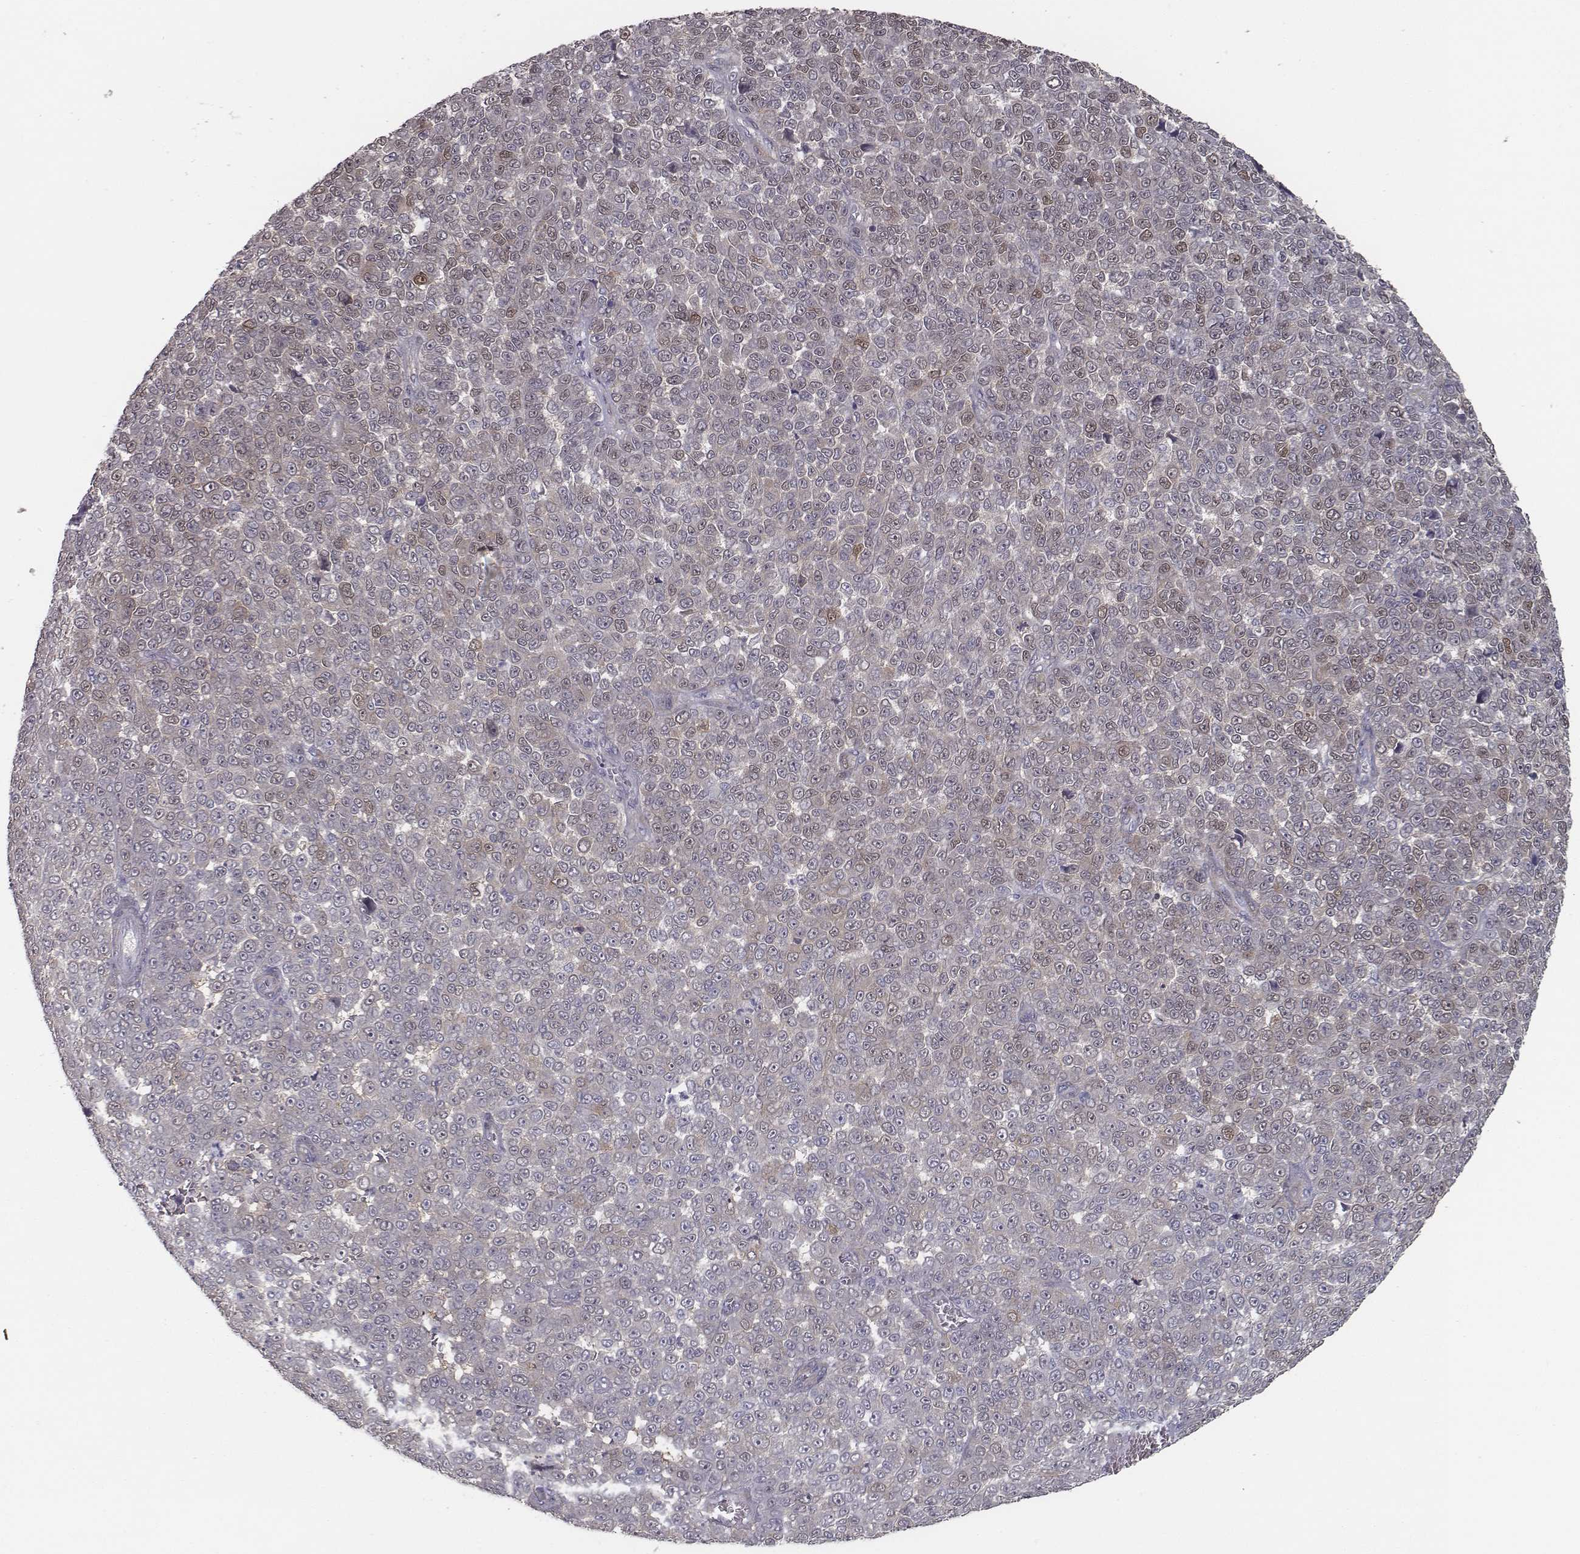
{"staining": {"intensity": "weak", "quantity": "<25%", "location": "nuclear"}, "tissue": "melanoma", "cell_type": "Tumor cells", "image_type": "cancer", "snomed": [{"axis": "morphology", "description": "Malignant melanoma, NOS"}, {"axis": "topography", "description": "Skin"}], "caption": "There is no significant expression in tumor cells of malignant melanoma.", "gene": "ISYNA1", "patient": {"sex": "female", "age": 95}}